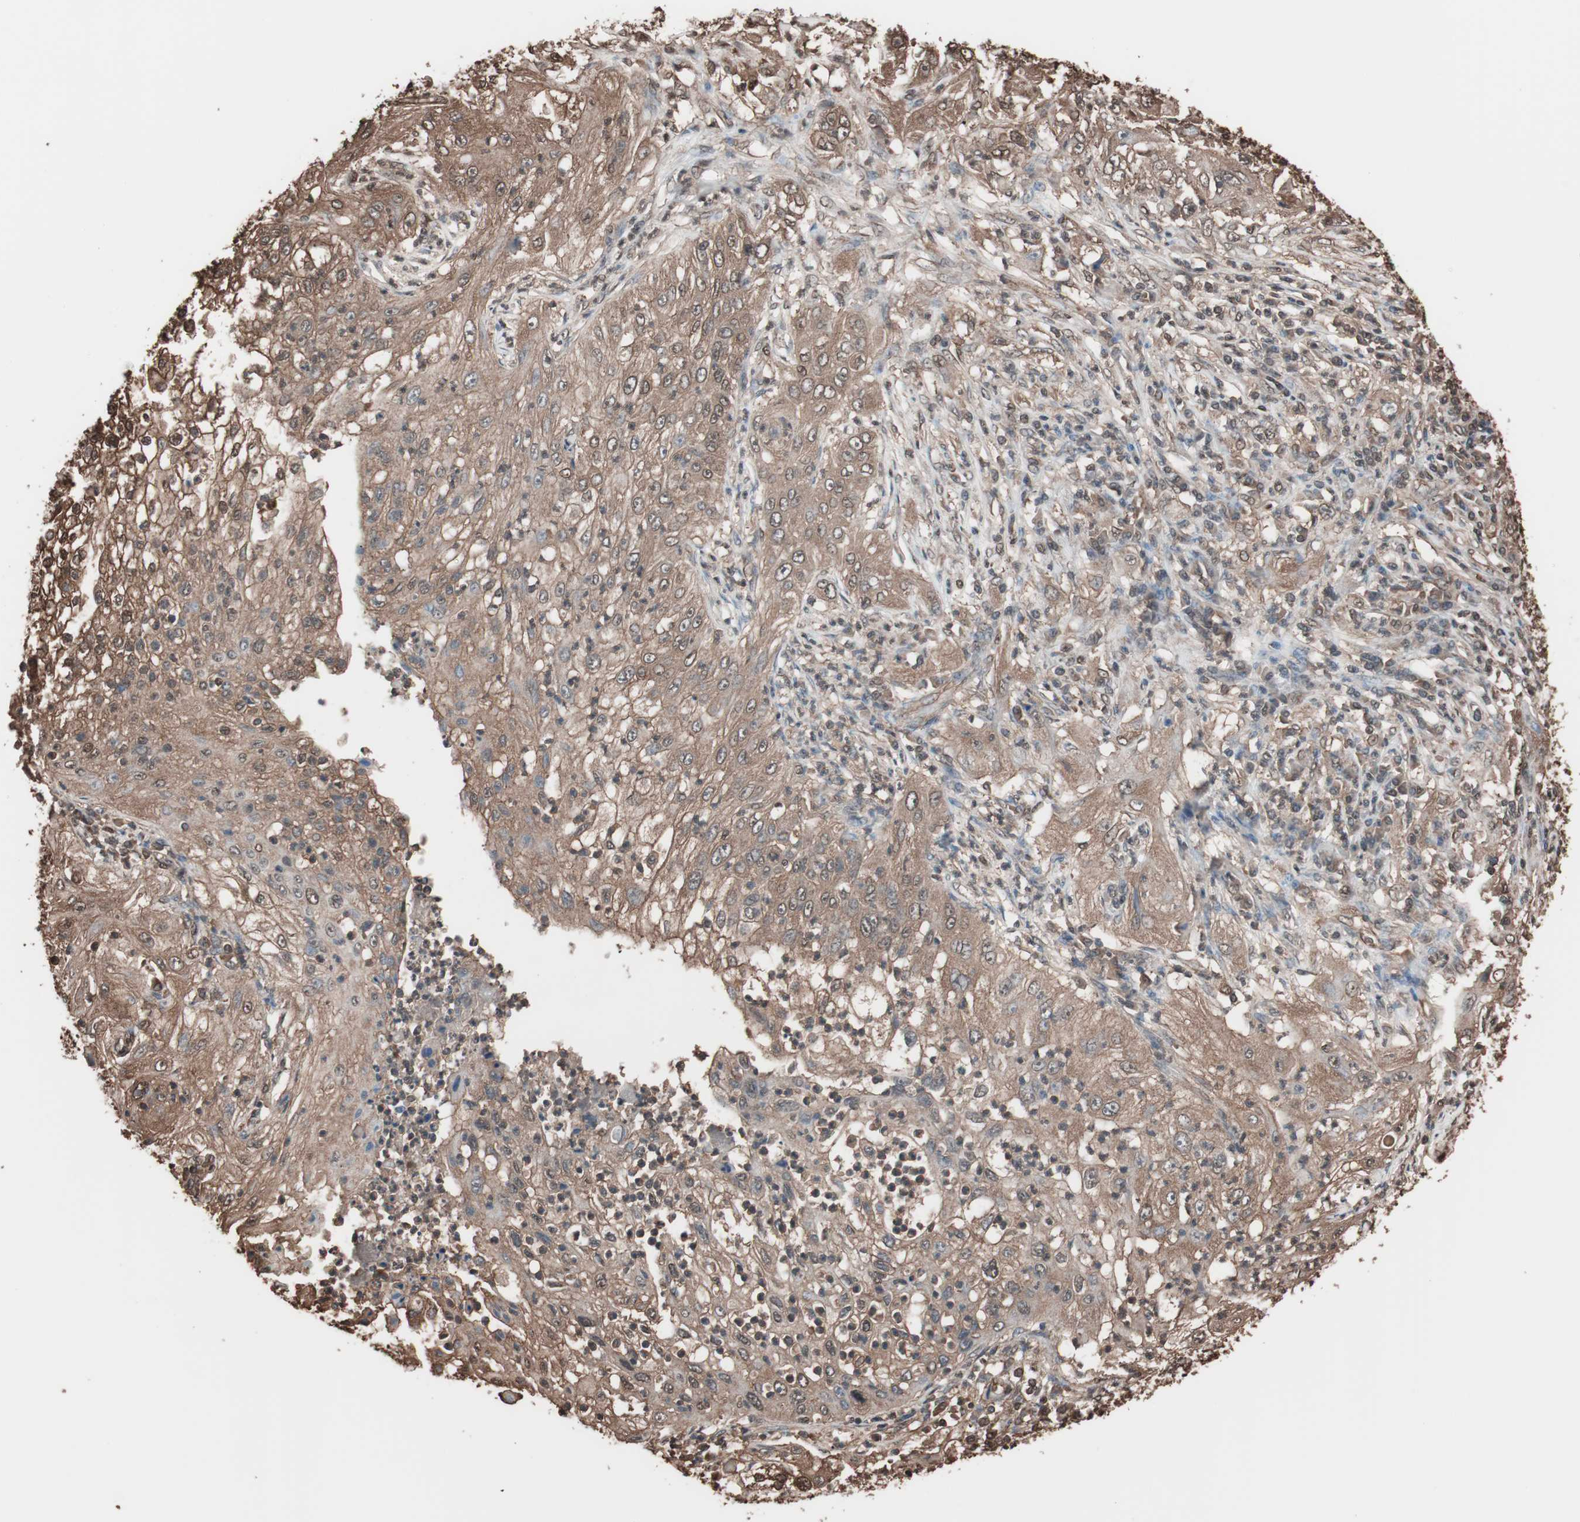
{"staining": {"intensity": "moderate", "quantity": ">75%", "location": "cytoplasmic/membranous"}, "tissue": "lung cancer", "cell_type": "Tumor cells", "image_type": "cancer", "snomed": [{"axis": "morphology", "description": "Inflammation, NOS"}, {"axis": "morphology", "description": "Squamous cell carcinoma, NOS"}, {"axis": "topography", "description": "Lymph node"}, {"axis": "topography", "description": "Soft tissue"}, {"axis": "topography", "description": "Lung"}], "caption": "Immunohistochemistry of lung cancer reveals medium levels of moderate cytoplasmic/membranous positivity in about >75% of tumor cells.", "gene": "CALM2", "patient": {"sex": "male", "age": 66}}